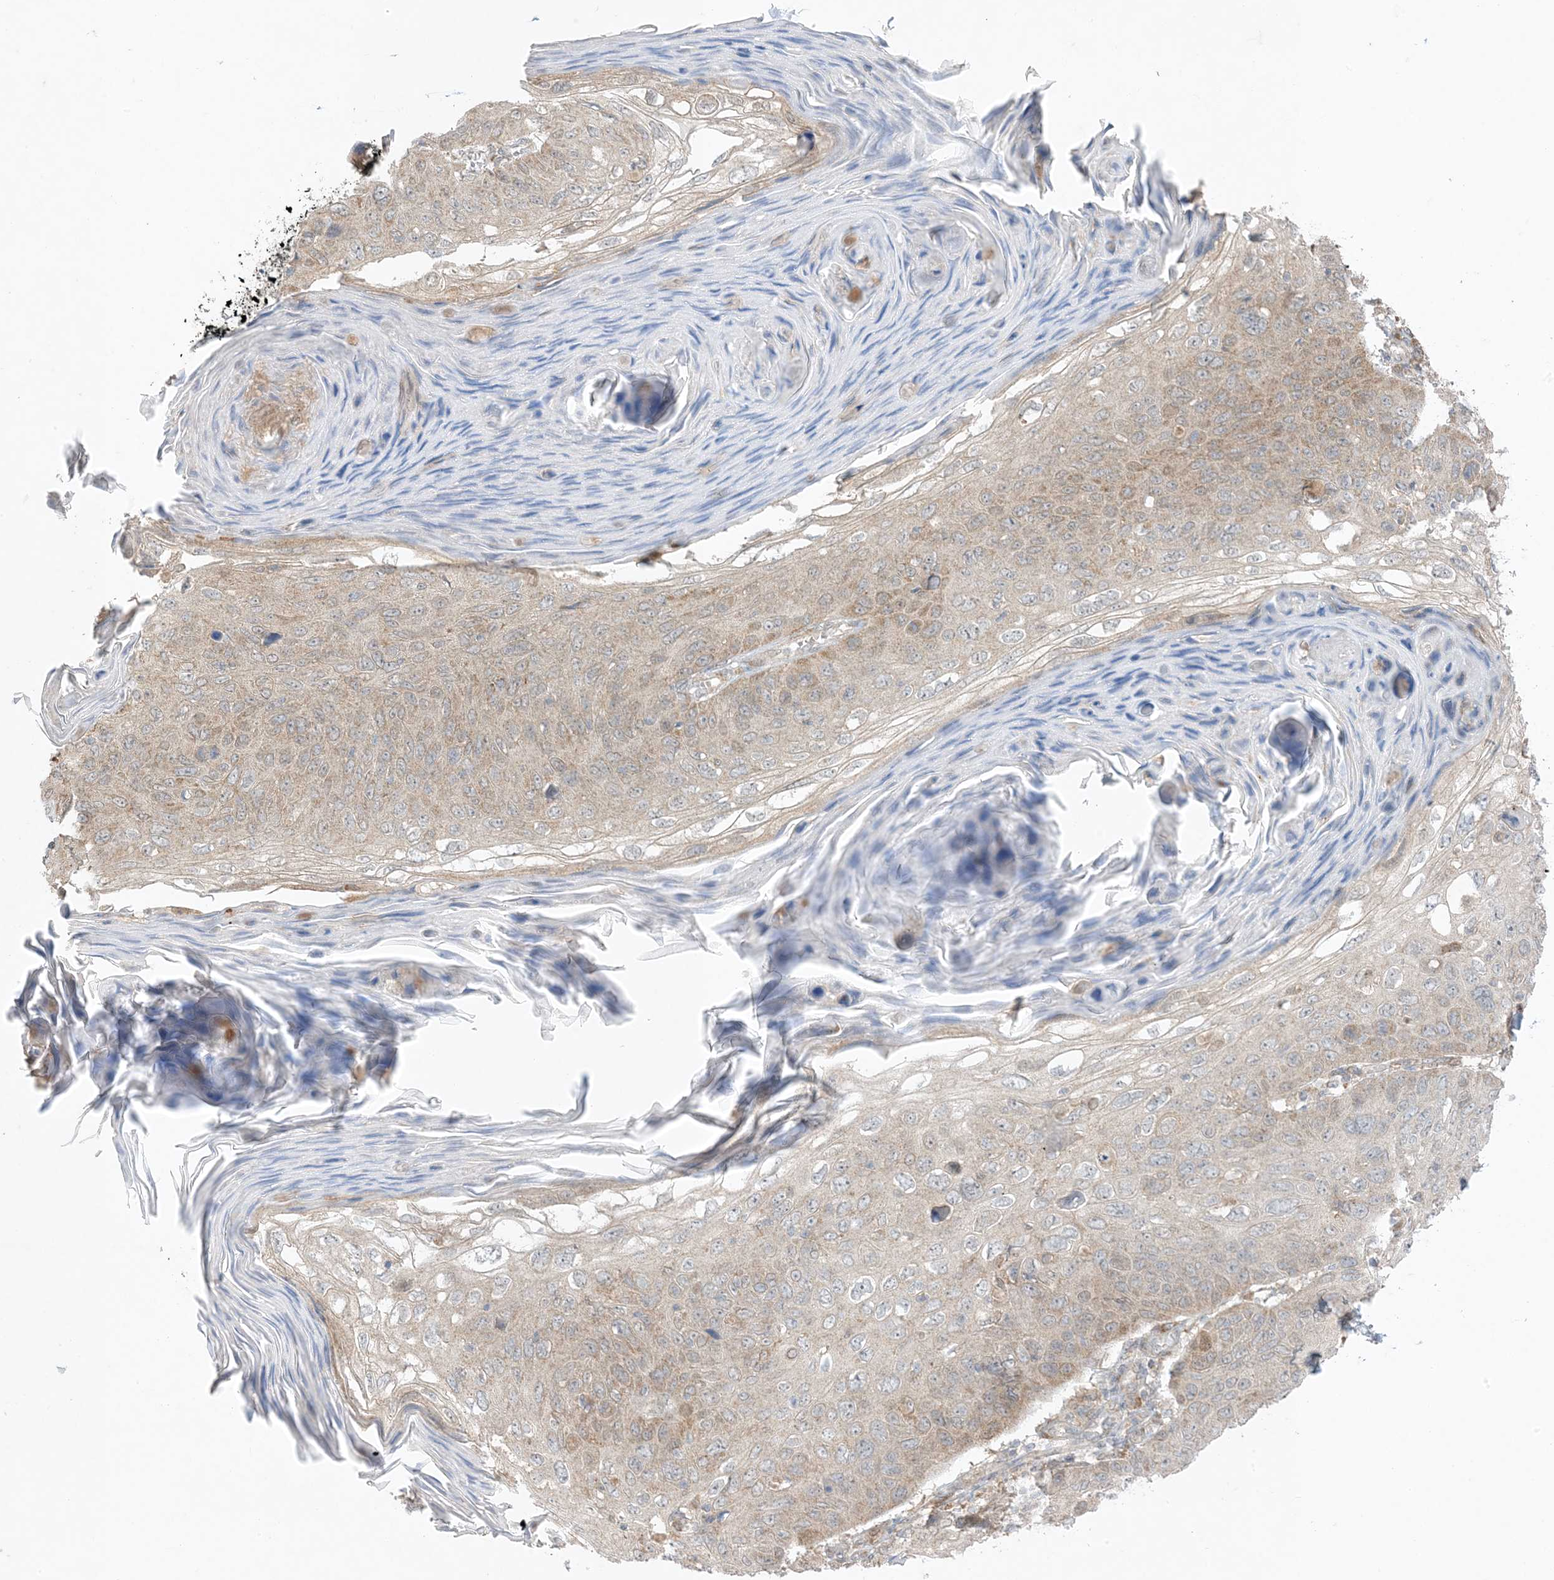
{"staining": {"intensity": "weak", "quantity": ">75%", "location": "cytoplasmic/membranous"}, "tissue": "skin cancer", "cell_type": "Tumor cells", "image_type": "cancer", "snomed": [{"axis": "morphology", "description": "Squamous cell carcinoma, NOS"}, {"axis": "topography", "description": "Skin"}], "caption": "Immunohistochemistry micrograph of skin cancer stained for a protein (brown), which exhibits low levels of weak cytoplasmic/membranous positivity in about >75% of tumor cells.", "gene": "ODC1", "patient": {"sex": "female", "age": 90}}